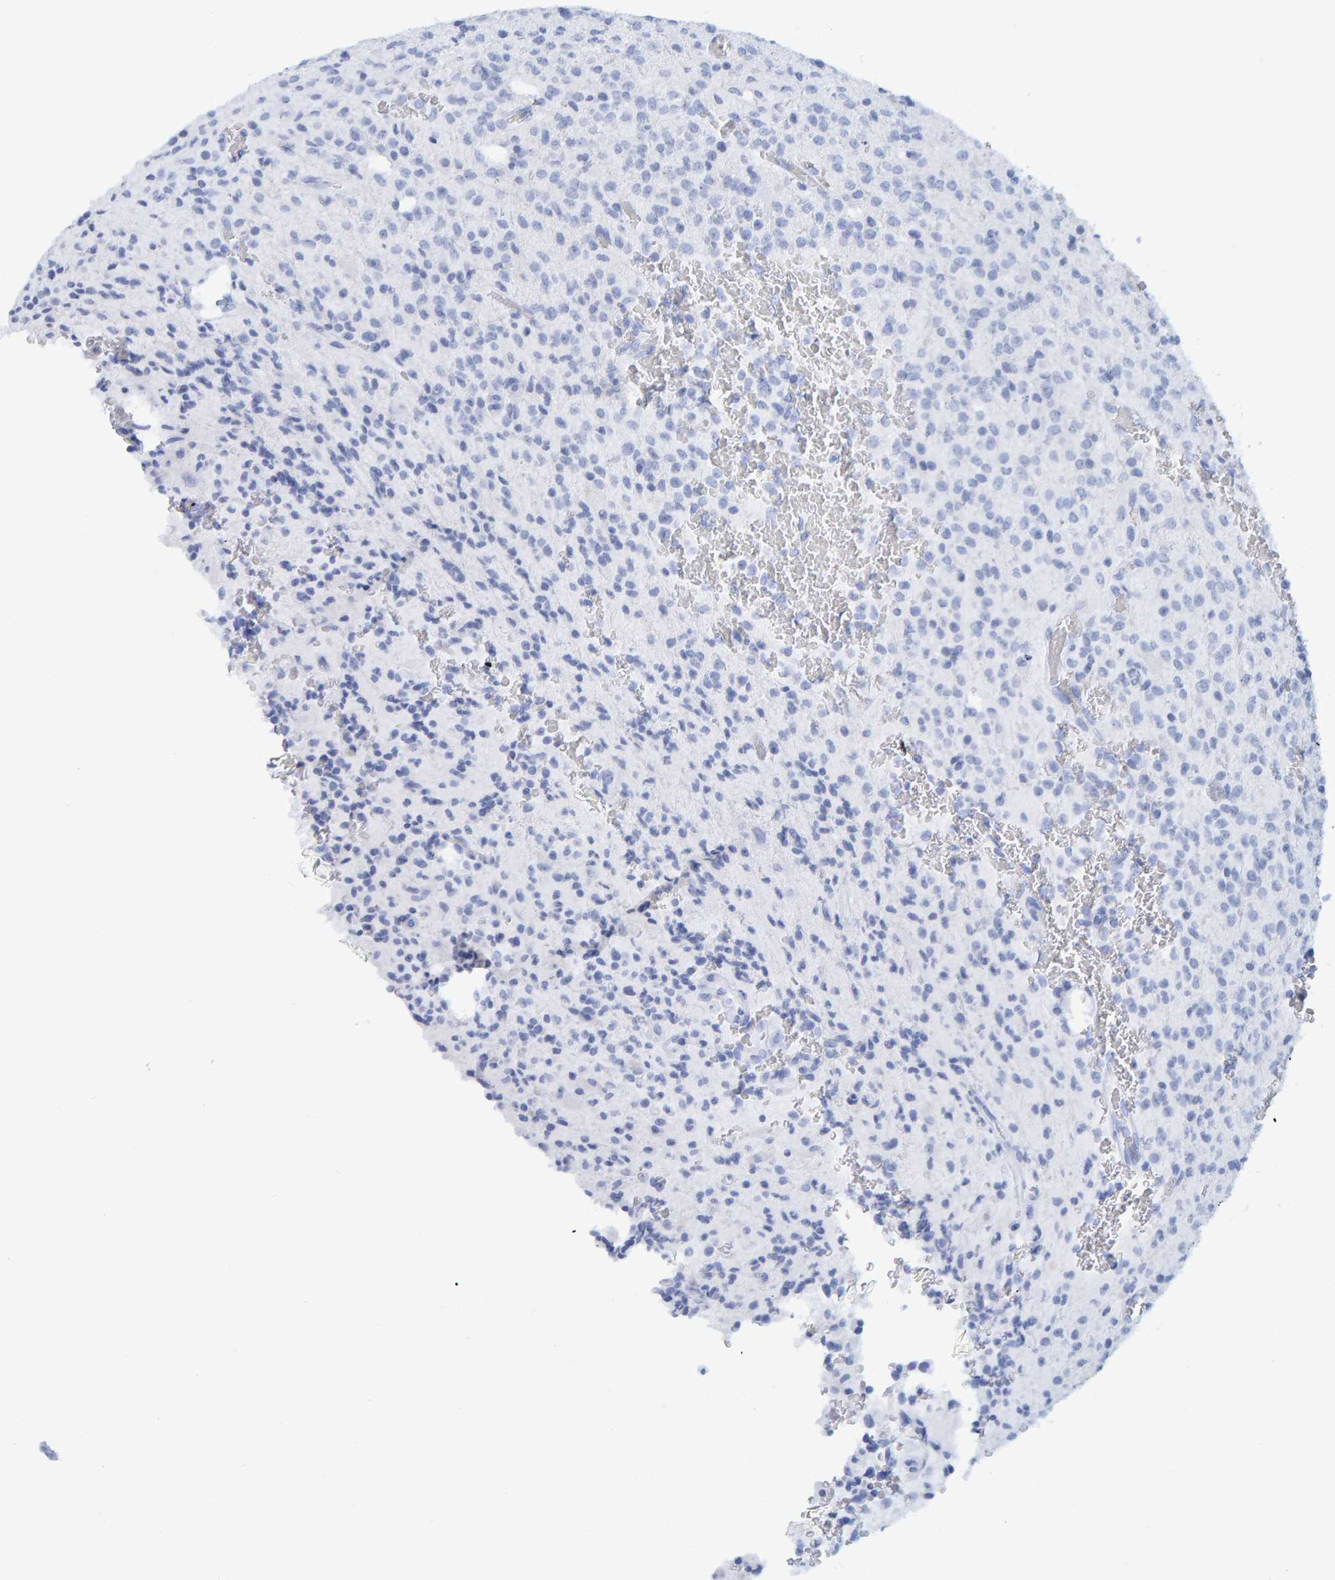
{"staining": {"intensity": "negative", "quantity": "none", "location": "none"}, "tissue": "glioma", "cell_type": "Tumor cells", "image_type": "cancer", "snomed": [{"axis": "morphology", "description": "Glioma, malignant, High grade"}, {"axis": "topography", "description": "Brain"}], "caption": "The image displays no staining of tumor cells in malignant high-grade glioma.", "gene": "SFTPC", "patient": {"sex": "male", "age": 34}}